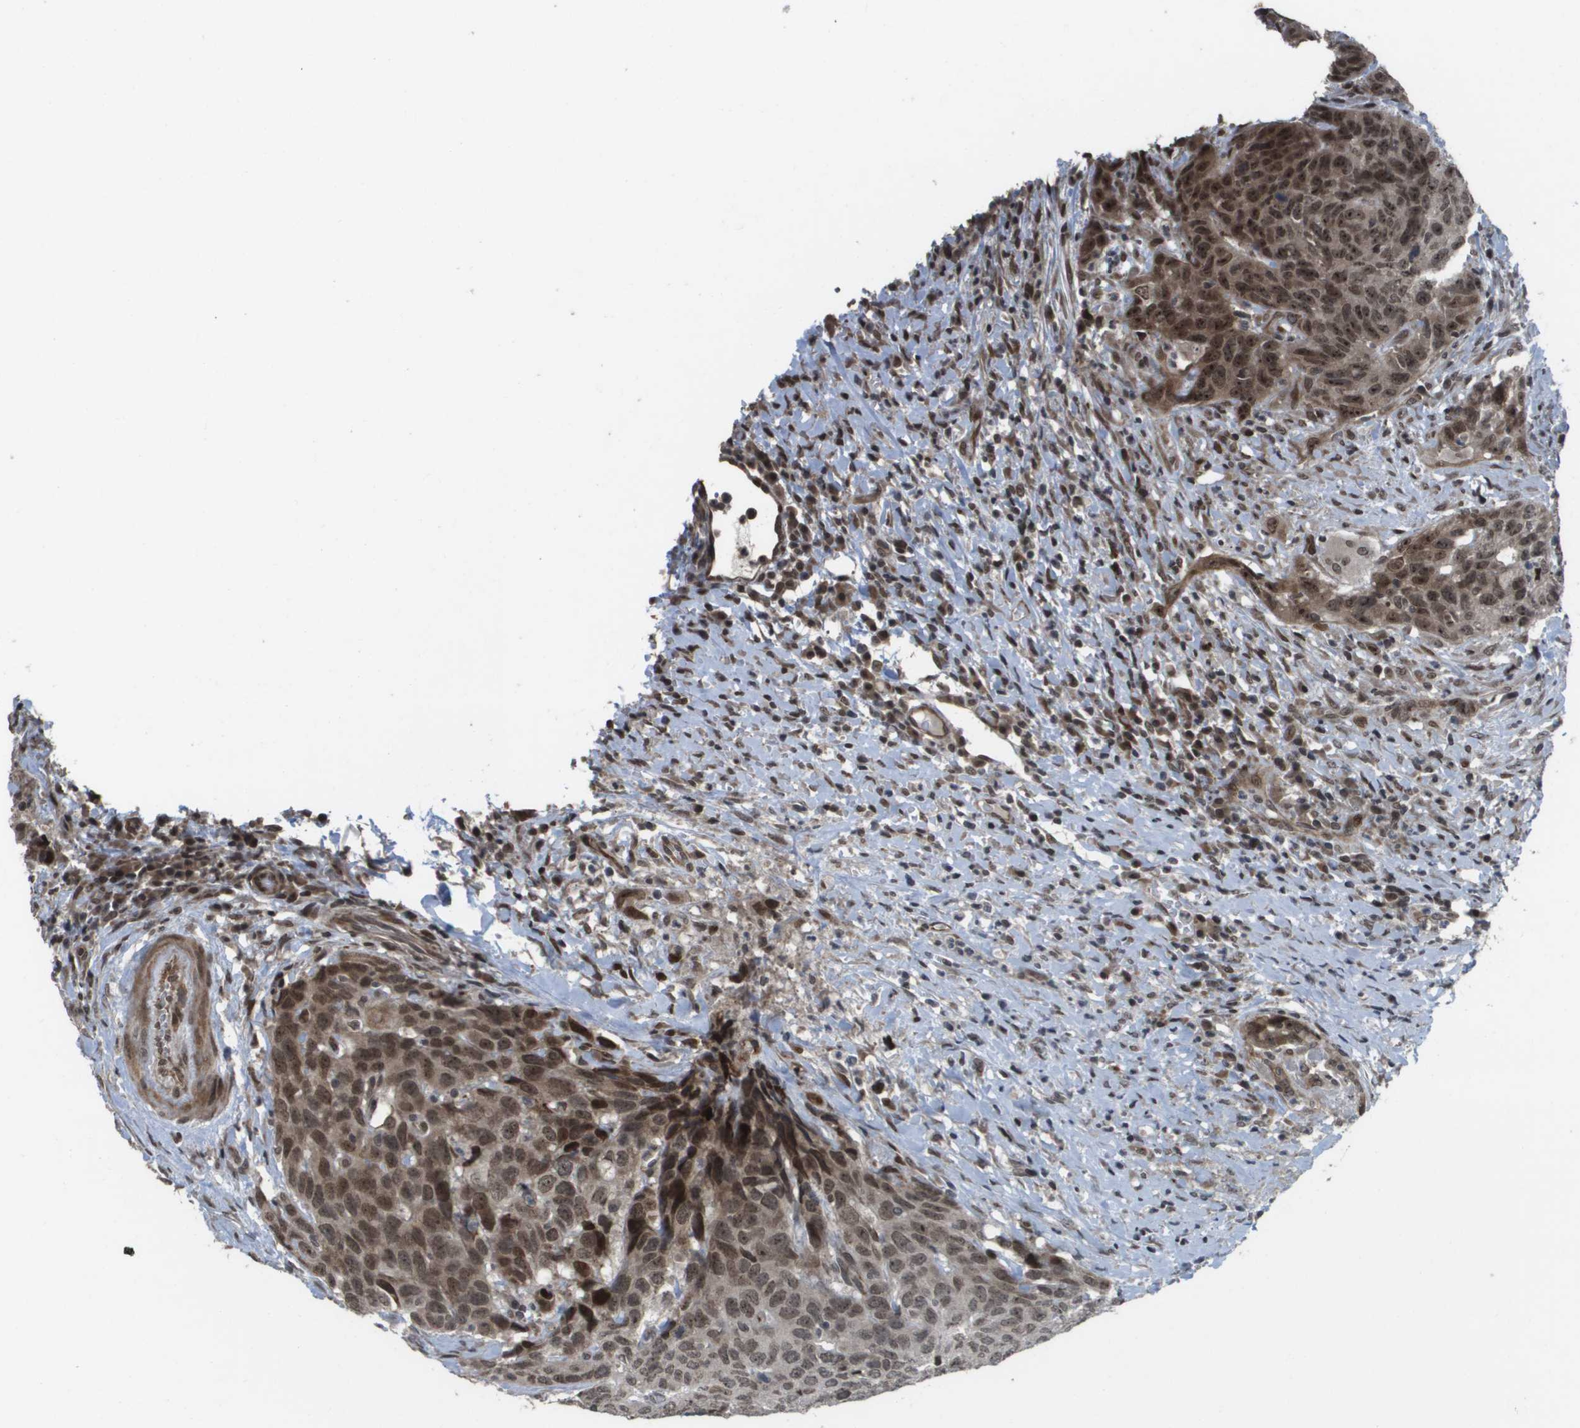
{"staining": {"intensity": "moderate", "quantity": ">75%", "location": "cytoplasmic/membranous,nuclear"}, "tissue": "head and neck cancer", "cell_type": "Tumor cells", "image_type": "cancer", "snomed": [{"axis": "morphology", "description": "Squamous cell carcinoma, NOS"}, {"axis": "topography", "description": "Head-Neck"}], "caption": "Protein expression analysis of human head and neck cancer reveals moderate cytoplasmic/membranous and nuclear positivity in about >75% of tumor cells. (Brightfield microscopy of DAB IHC at high magnification).", "gene": "KAT5", "patient": {"sex": "male", "age": 66}}